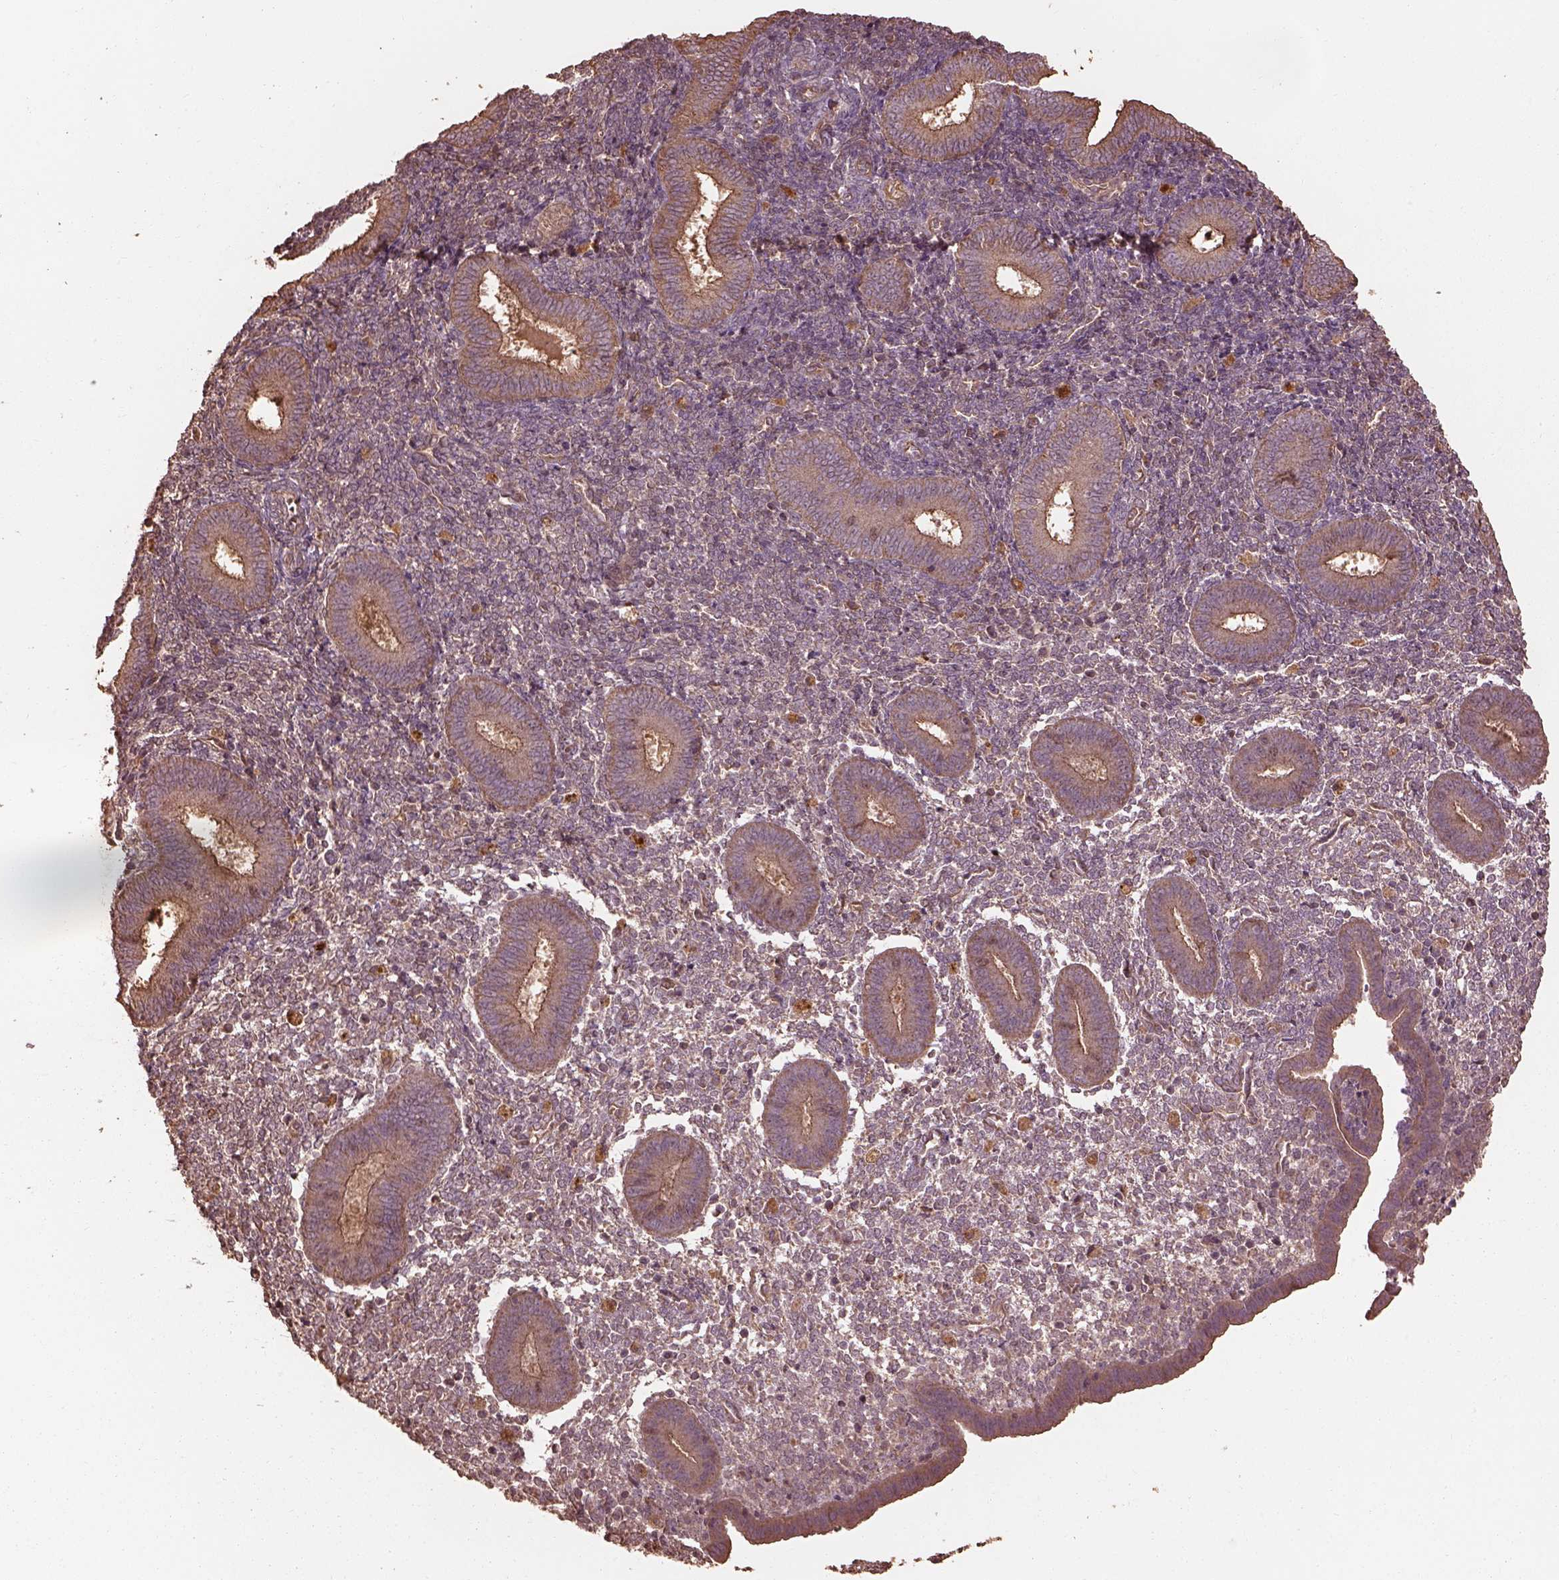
{"staining": {"intensity": "moderate", "quantity": "25%-75%", "location": "cytoplasmic/membranous"}, "tissue": "endometrium", "cell_type": "Cells in endometrial stroma", "image_type": "normal", "snomed": [{"axis": "morphology", "description": "Normal tissue, NOS"}, {"axis": "topography", "description": "Endometrium"}], "caption": "A high-resolution histopathology image shows IHC staining of unremarkable endometrium, which reveals moderate cytoplasmic/membranous expression in approximately 25%-75% of cells in endometrial stroma.", "gene": "METTL4", "patient": {"sex": "female", "age": 25}}